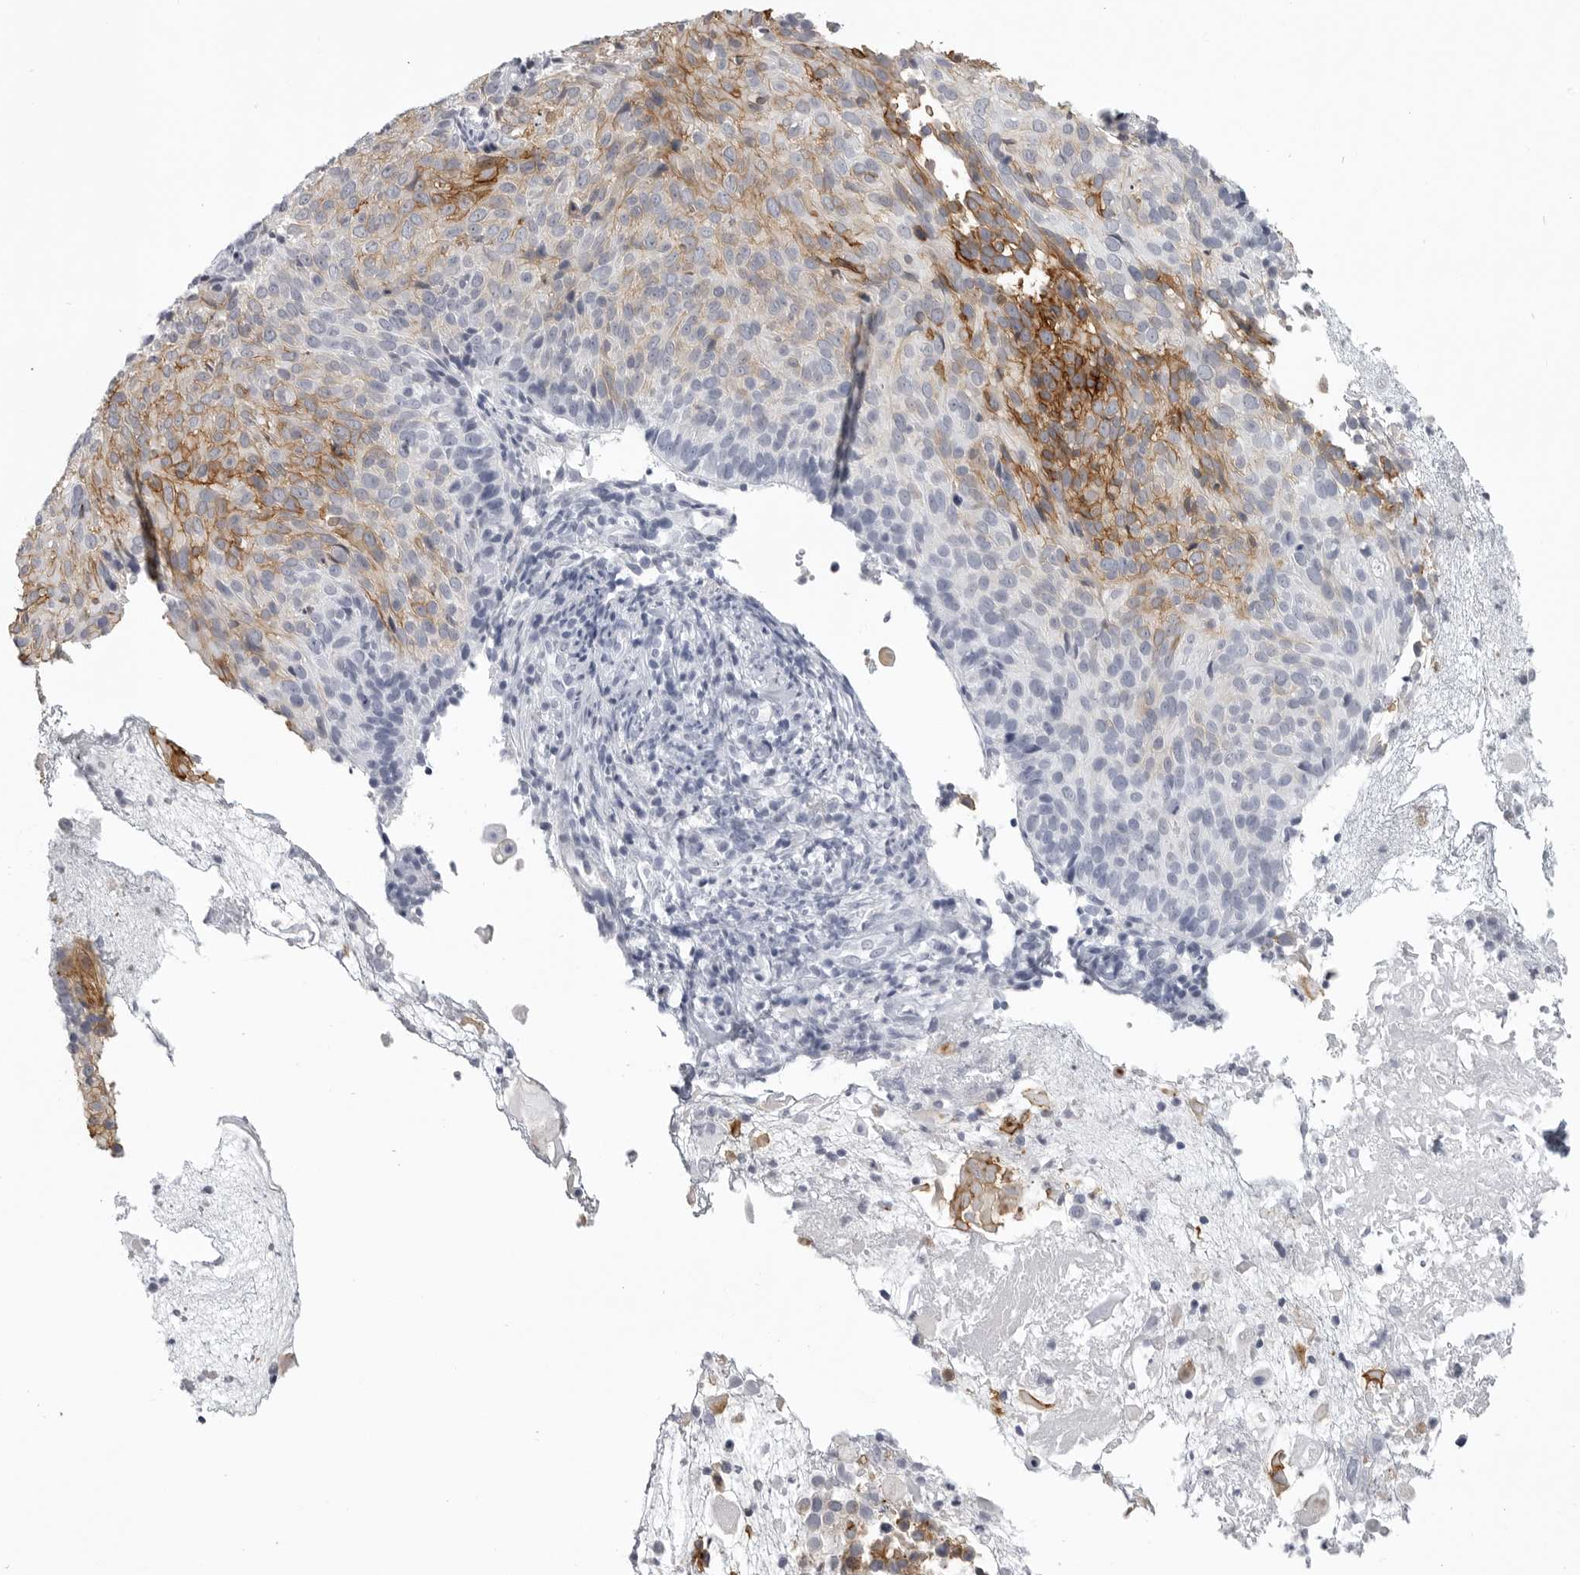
{"staining": {"intensity": "strong", "quantity": "25%-75%", "location": "cytoplasmic/membranous"}, "tissue": "cervical cancer", "cell_type": "Tumor cells", "image_type": "cancer", "snomed": [{"axis": "morphology", "description": "Squamous cell carcinoma, NOS"}, {"axis": "topography", "description": "Cervix"}], "caption": "Brown immunohistochemical staining in cervical squamous cell carcinoma demonstrates strong cytoplasmic/membranous expression in about 25%-75% of tumor cells.", "gene": "LY6D", "patient": {"sex": "female", "age": 74}}